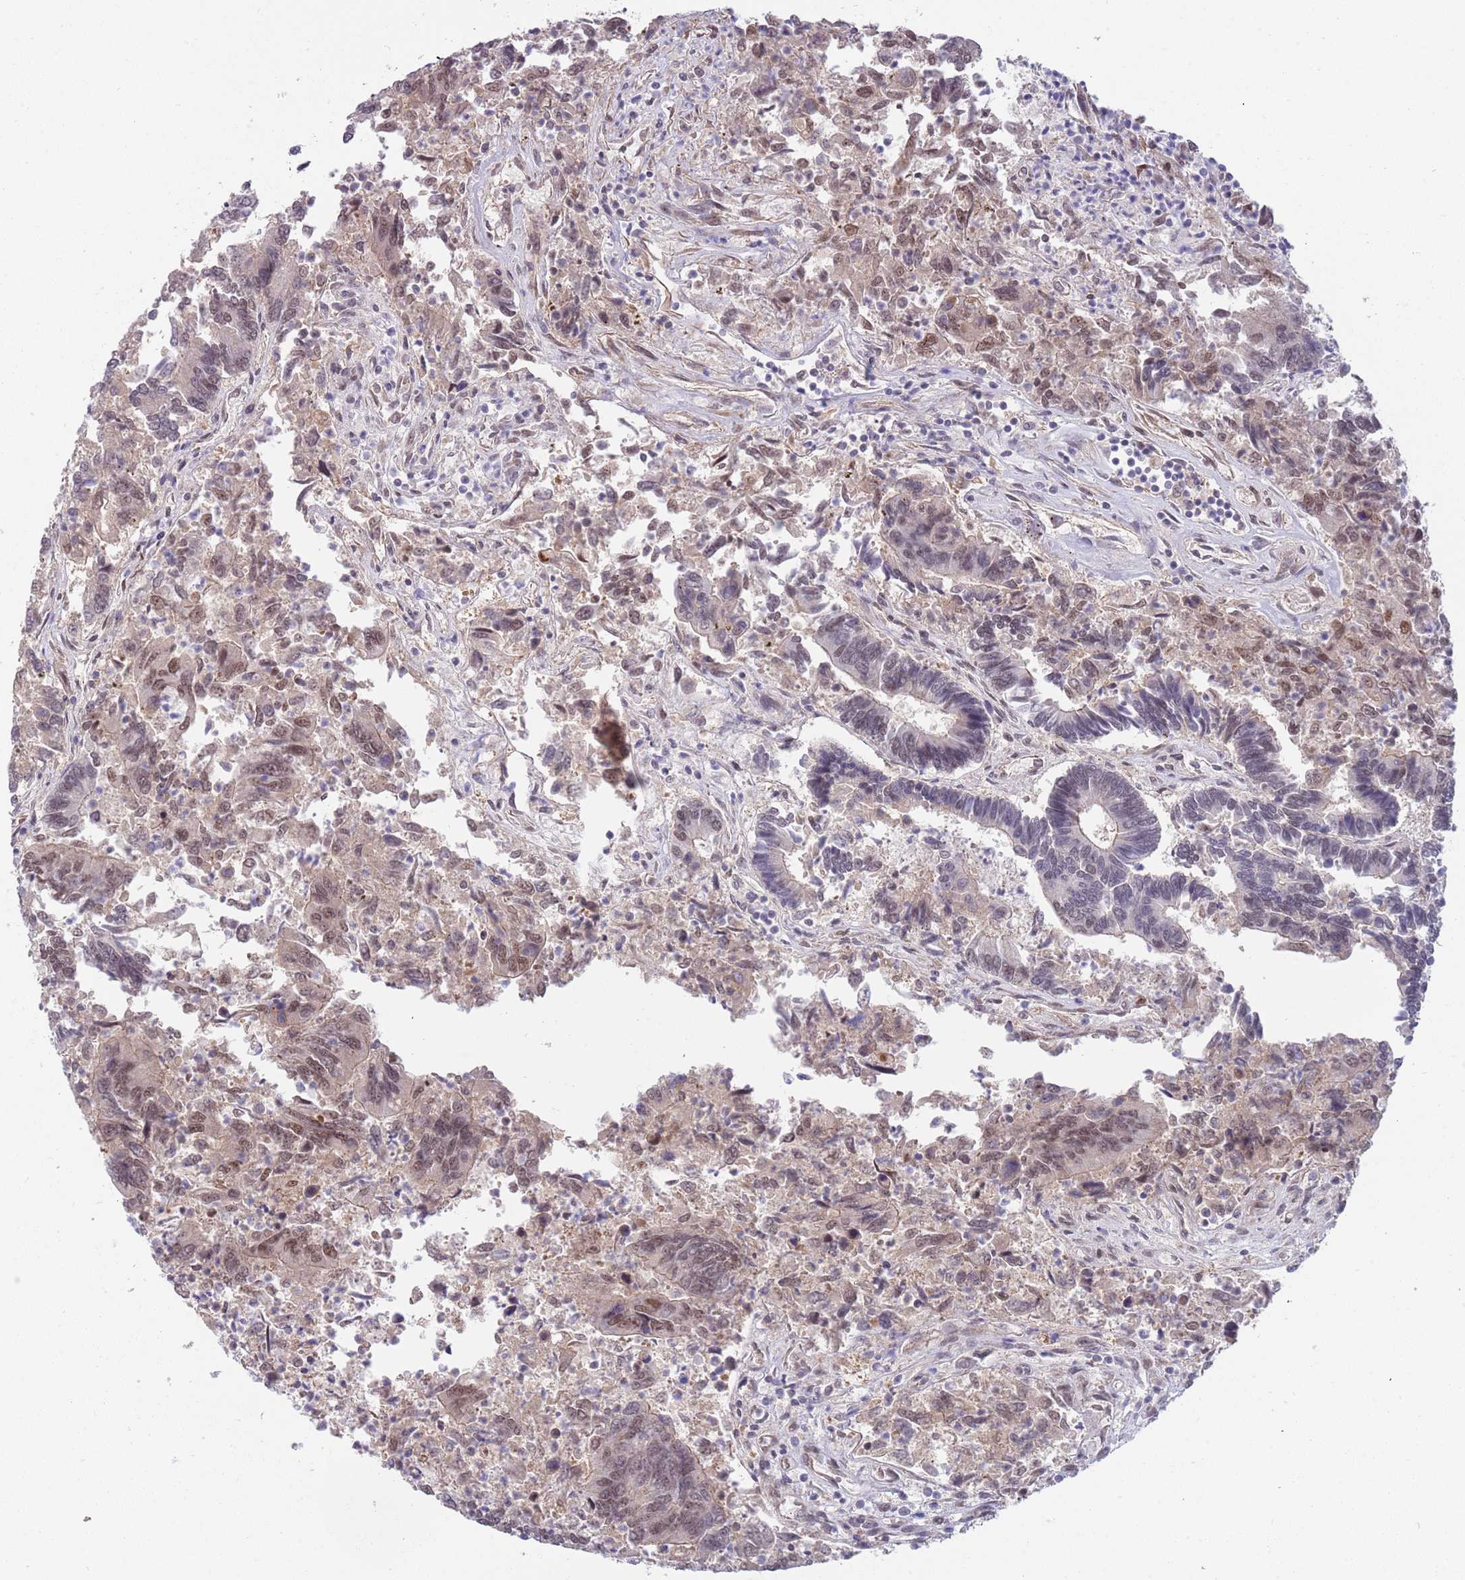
{"staining": {"intensity": "moderate", "quantity": "25%-75%", "location": "nuclear"}, "tissue": "colorectal cancer", "cell_type": "Tumor cells", "image_type": "cancer", "snomed": [{"axis": "morphology", "description": "Adenocarcinoma, NOS"}, {"axis": "topography", "description": "Colon"}], "caption": "Protein staining of colorectal cancer (adenocarcinoma) tissue shows moderate nuclear positivity in approximately 25%-75% of tumor cells. (DAB IHC, brown staining for protein, blue staining for nuclei).", "gene": "ZBTB7A", "patient": {"sex": "female", "age": 67}}